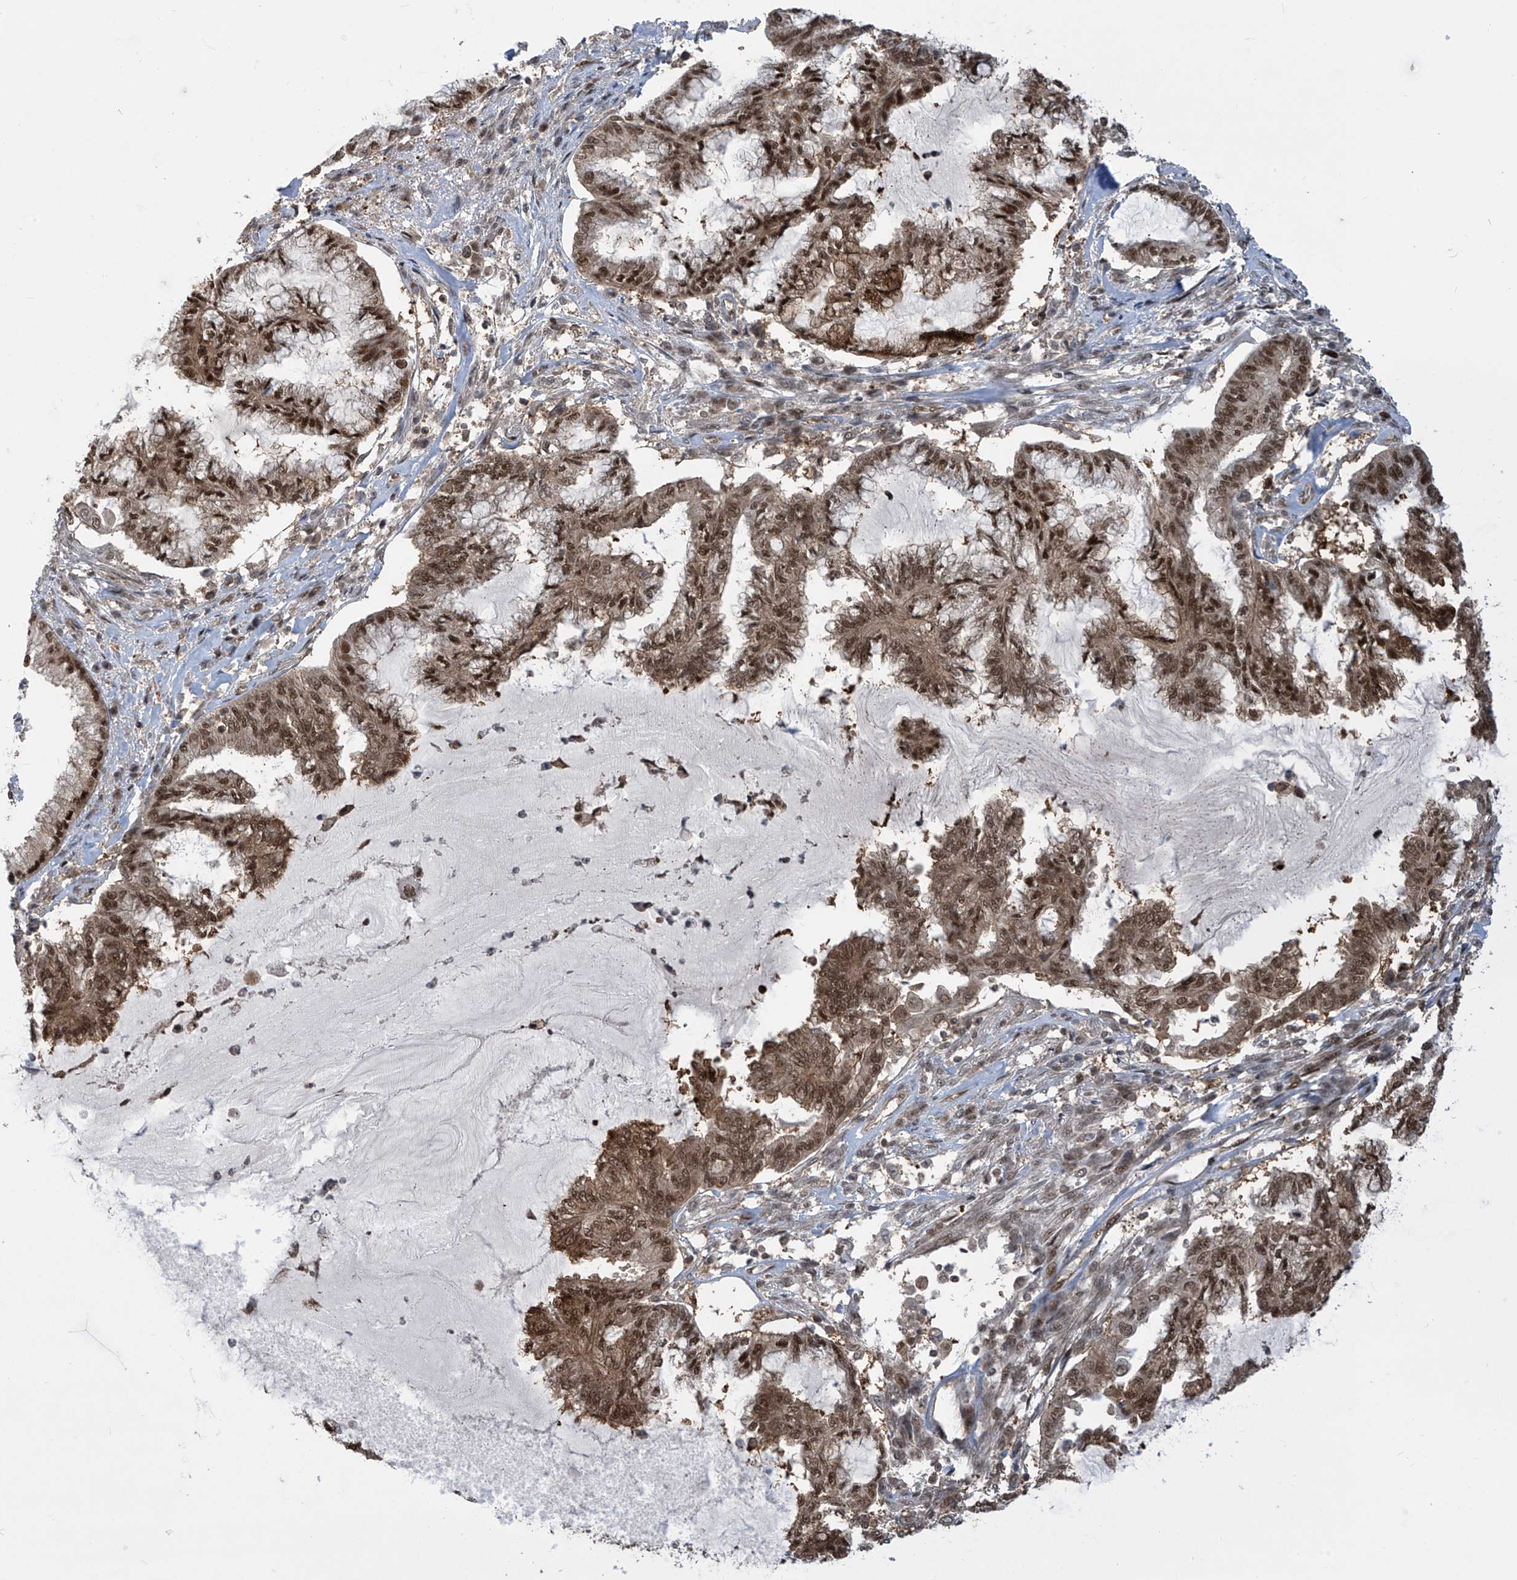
{"staining": {"intensity": "moderate", "quantity": ">75%", "location": "cytoplasmic/membranous,nuclear"}, "tissue": "endometrial cancer", "cell_type": "Tumor cells", "image_type": "cancer", "snomed": [{"axis": "morphology", "description": "Adenocarcinoma, NOS"}, {"axis": "topography", "description": "Endometrium"}], "caption": "A histopathology image showing moderate cytoplasmic/membranous and nuclear expression in approximately >75% of tumor cells in adenocarcinoma (endometrial), as visualized by brown immunohistochemical staining.", "gene": "LAGE3", "patient": {"sex": "female", "age": 86}}